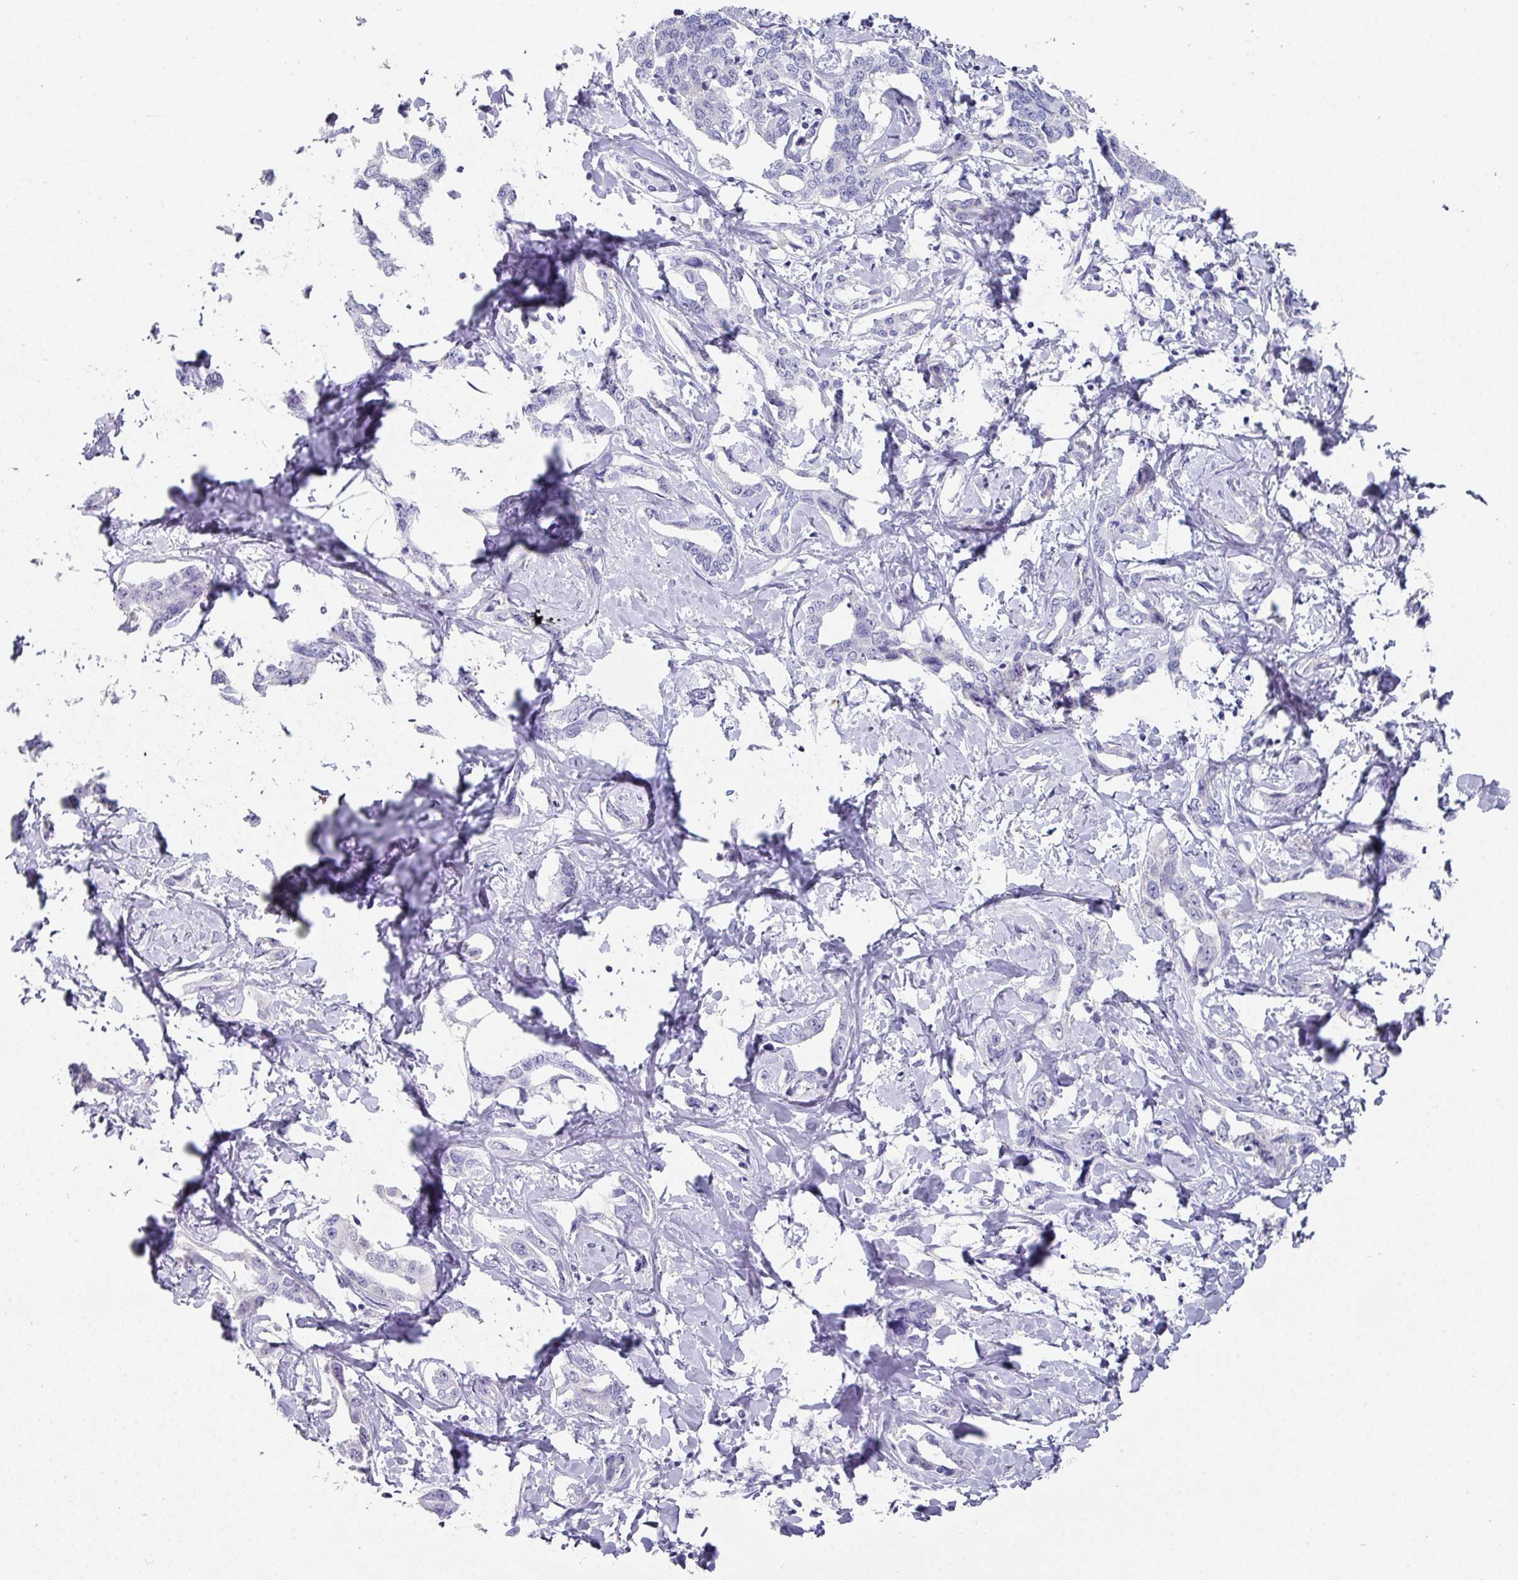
{"staining": {"intensity": "negative", "quantity": "none", "location": "none"}, "tissue": "liver cancer", "cell_type": "Tumor cells", "image_type": "cancer", "snomed": [{"axis": "morphology", "description": "Cholangiocarcinoma"}, {"axis": "topography", "description": "Liver"}], "caption": "Immunohistochemistry (IHC) photomicrograph of liver cancer stained for a protein (brown), which demonstrates no staining in tumor cells.", "gene": "PEX10", "patient": {"sex": "male", "age": 59}}